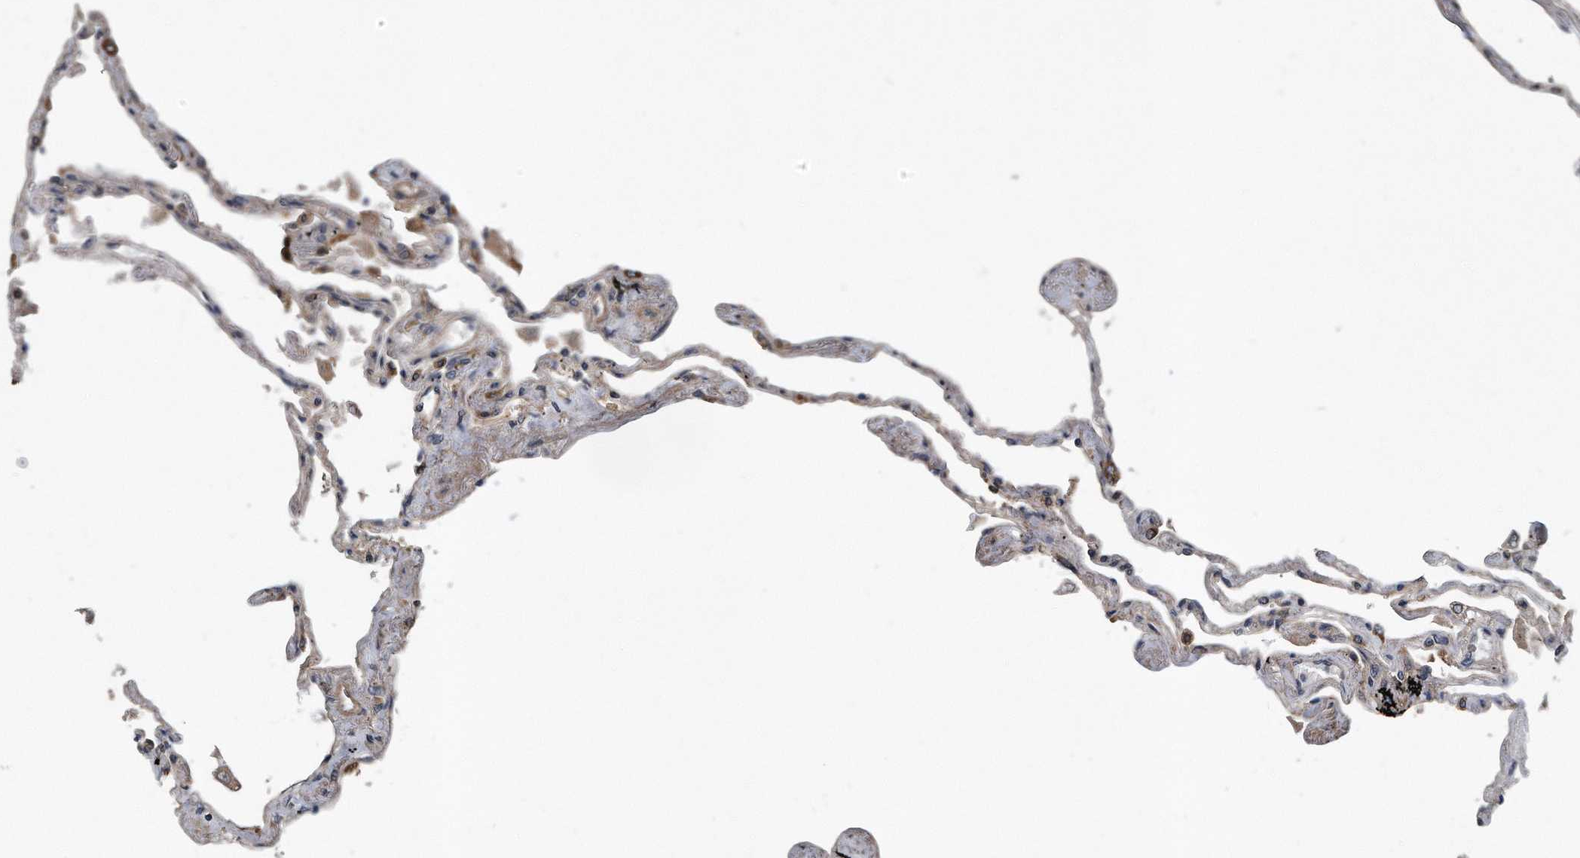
{"staining": {"intensity": "moderate", "quantity": "25%-75%", "location": "cytoplasmic/membranous"}, "tissue": "lung", "cell_type": "Alveolar cells", "image_type": "normal", "snomed": [{"axis": "morphology", "description": "Normal tissue, NOS"}, {"axis": "topography", "description": "Lung"}], "caption": "Immunohistochemical staining of normal lung exhibits 25%-75% levels of moderate cytoplasmic/membranous protein positivity in approximately 25%-75% of alveolar cells. Using DAB (brown) and hematoxylin (blue) stains, captured at high magnification using brightfield microscopy.", "gene": "FAM136A", "patient": {"sex": "female", "age": 67}}